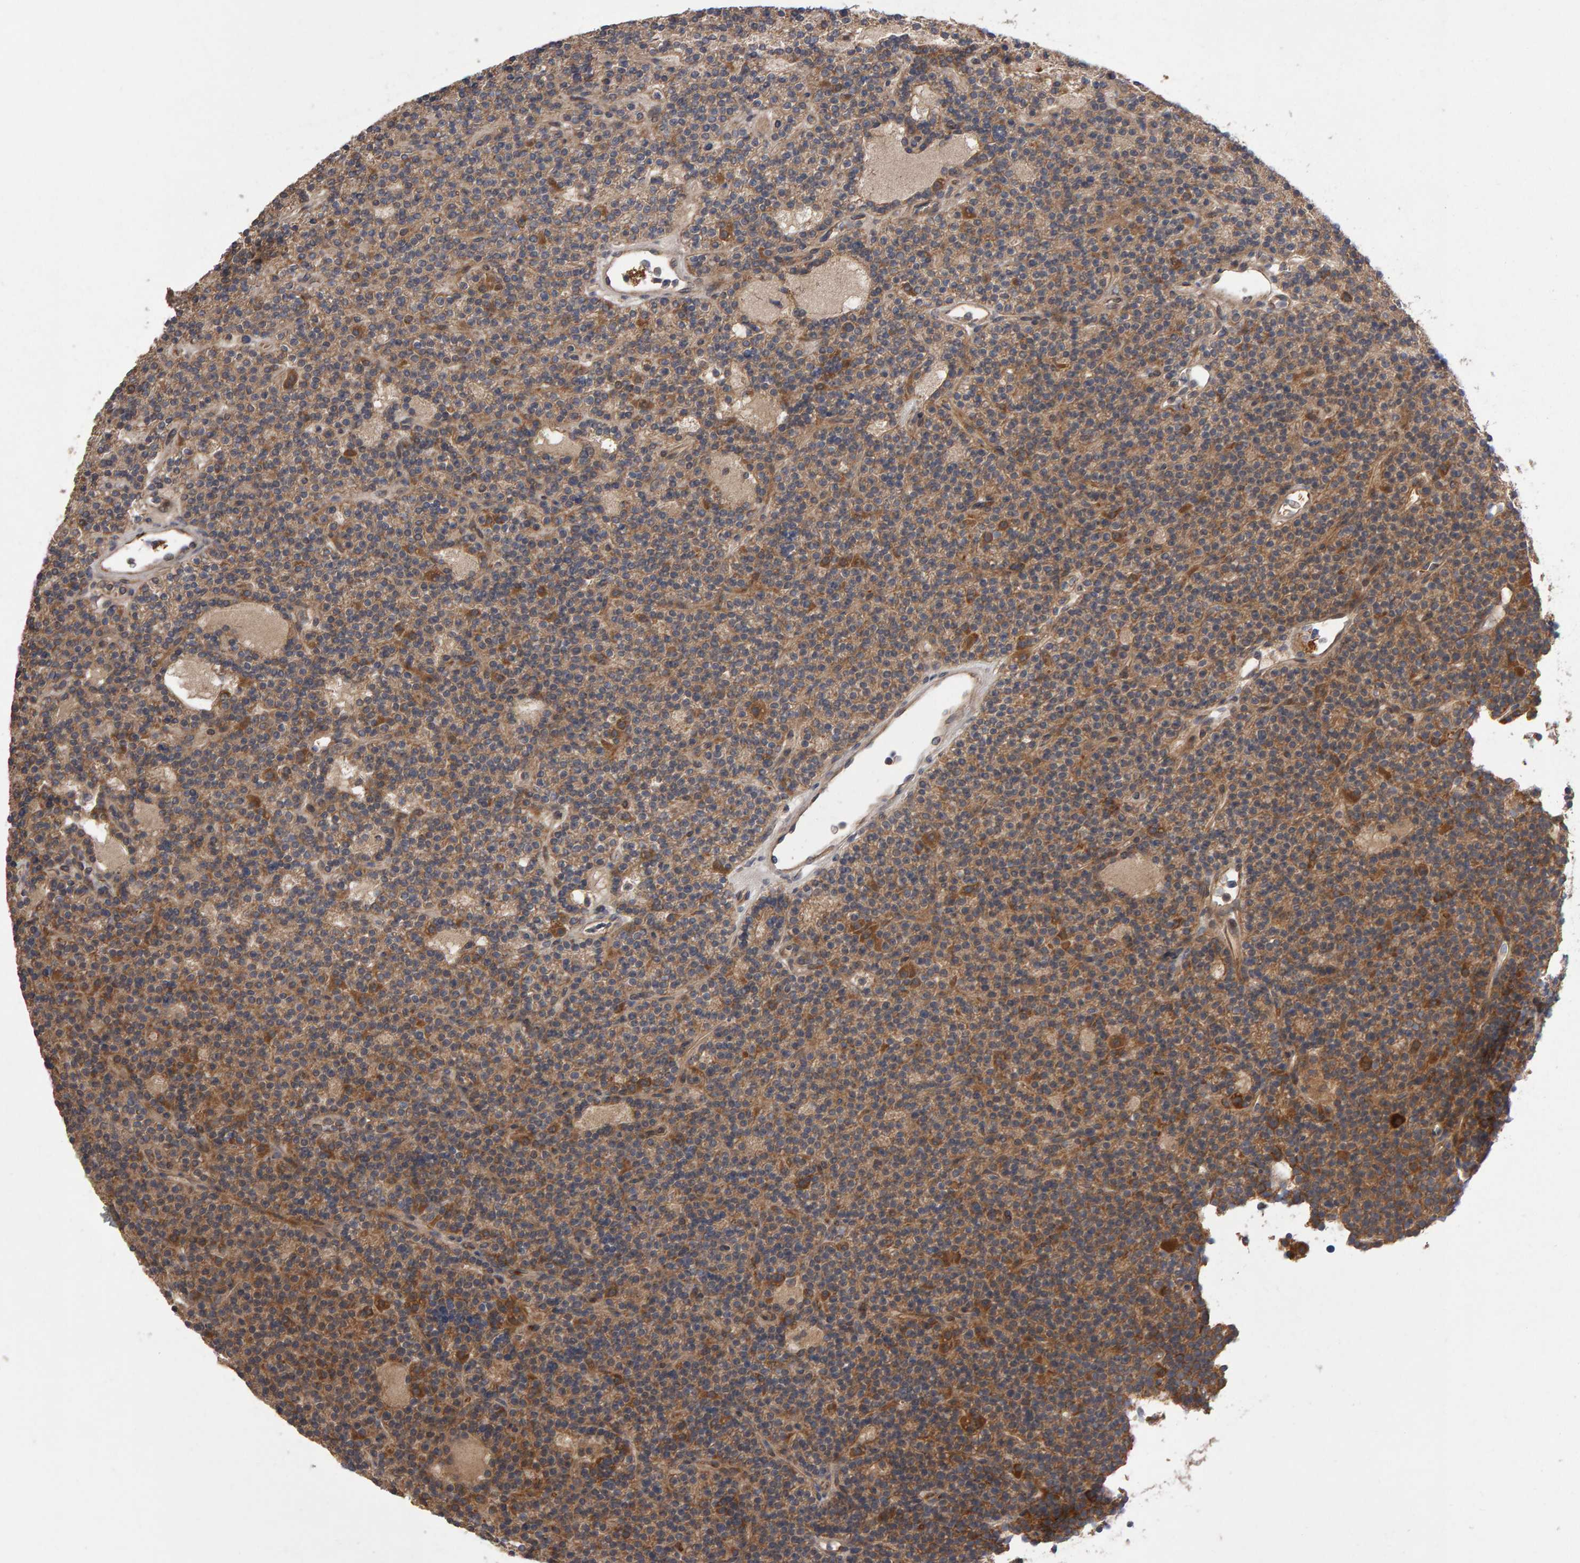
{"staining": {"intensity": "moderate", "quantity": ">75%", "location": "cytoplasmic/membranous"}, "tissue": "parathyroid gland", "cell_type": "Glandular cells", "image_type": "normal", "snomed": [{"axis": "morphology", "description": "Normal tissue, NOS"}, {"axis": "topography", "description": "Parathyroid gland"}], "caption": "Immunohistochemistry (IHC) (DAB (3,3'-diaminobenzidine)) staining of normal human parathyroid gland reveals moderate cytoplasmic/membranous protein positivity in approximately >75% of glandular cells. (Stains: DAB (3,3'-diaminobenzidine) in brown, nuclei in blue, Microscopy: brightfield microscopy at high magnification).", "gene": "PGS1", "patient": {"sex": "male", "age": 75}}